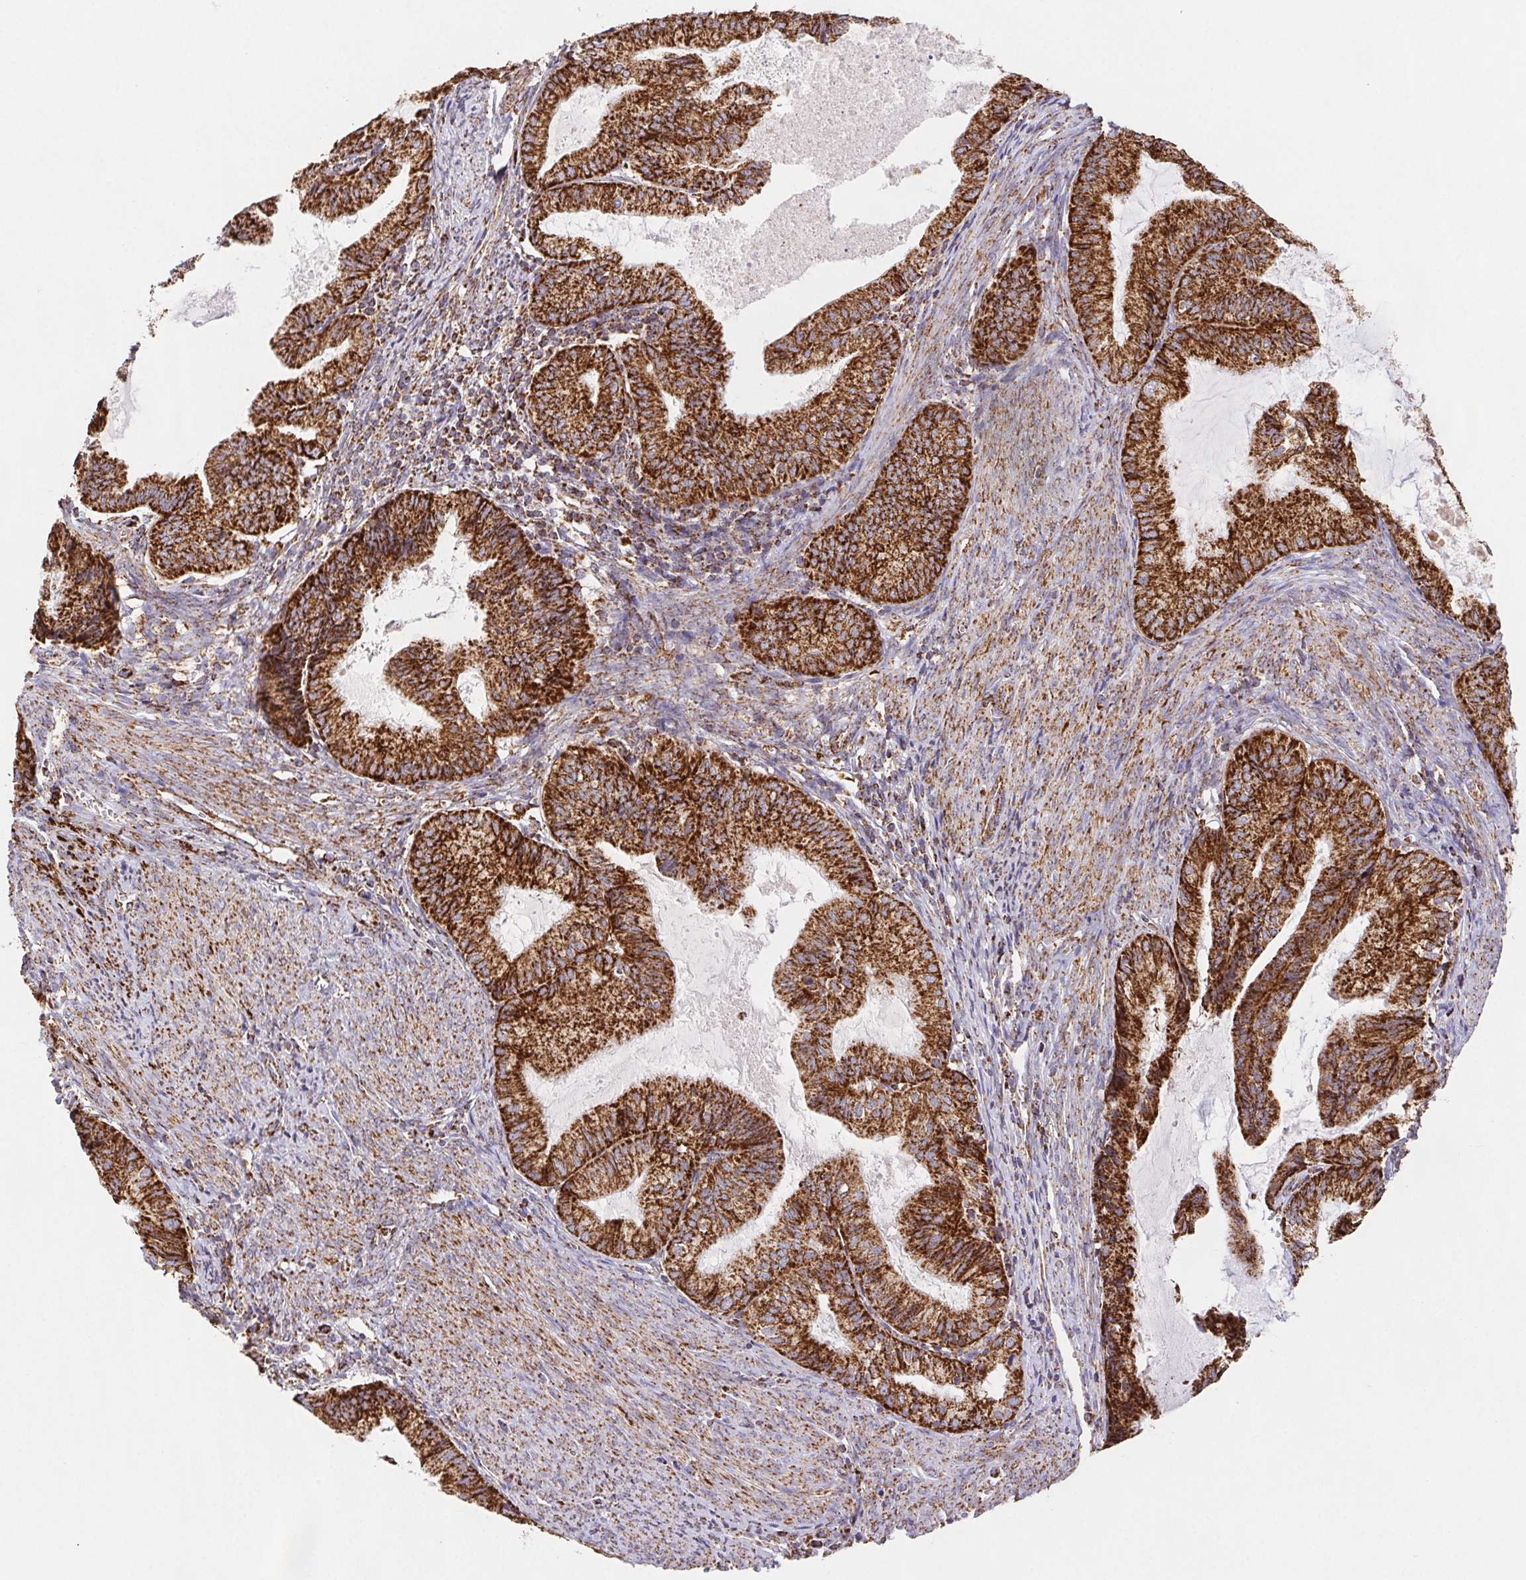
{"staining": {"intensity": "strong", "quantity": ">75%", "location": "cytoplasmic/membranous"}, "tissue": "endometrial cancer", "cell_type": "Tumor cells", "image_type": "cancer", "snomed": [{"axis": "morphology", "description": "Adenocarcinoma, NOS"}, {"axis": "topography", "description": "Endometrium"}], "caption": "Endometrial cancer (adenocarcinoma) tissue exhibits strong cytoplasmic/membranous expression in about >75% of tumor cells", "gene": "NIPSNAP2", "patient": {"sex": "female", "age": 86}}